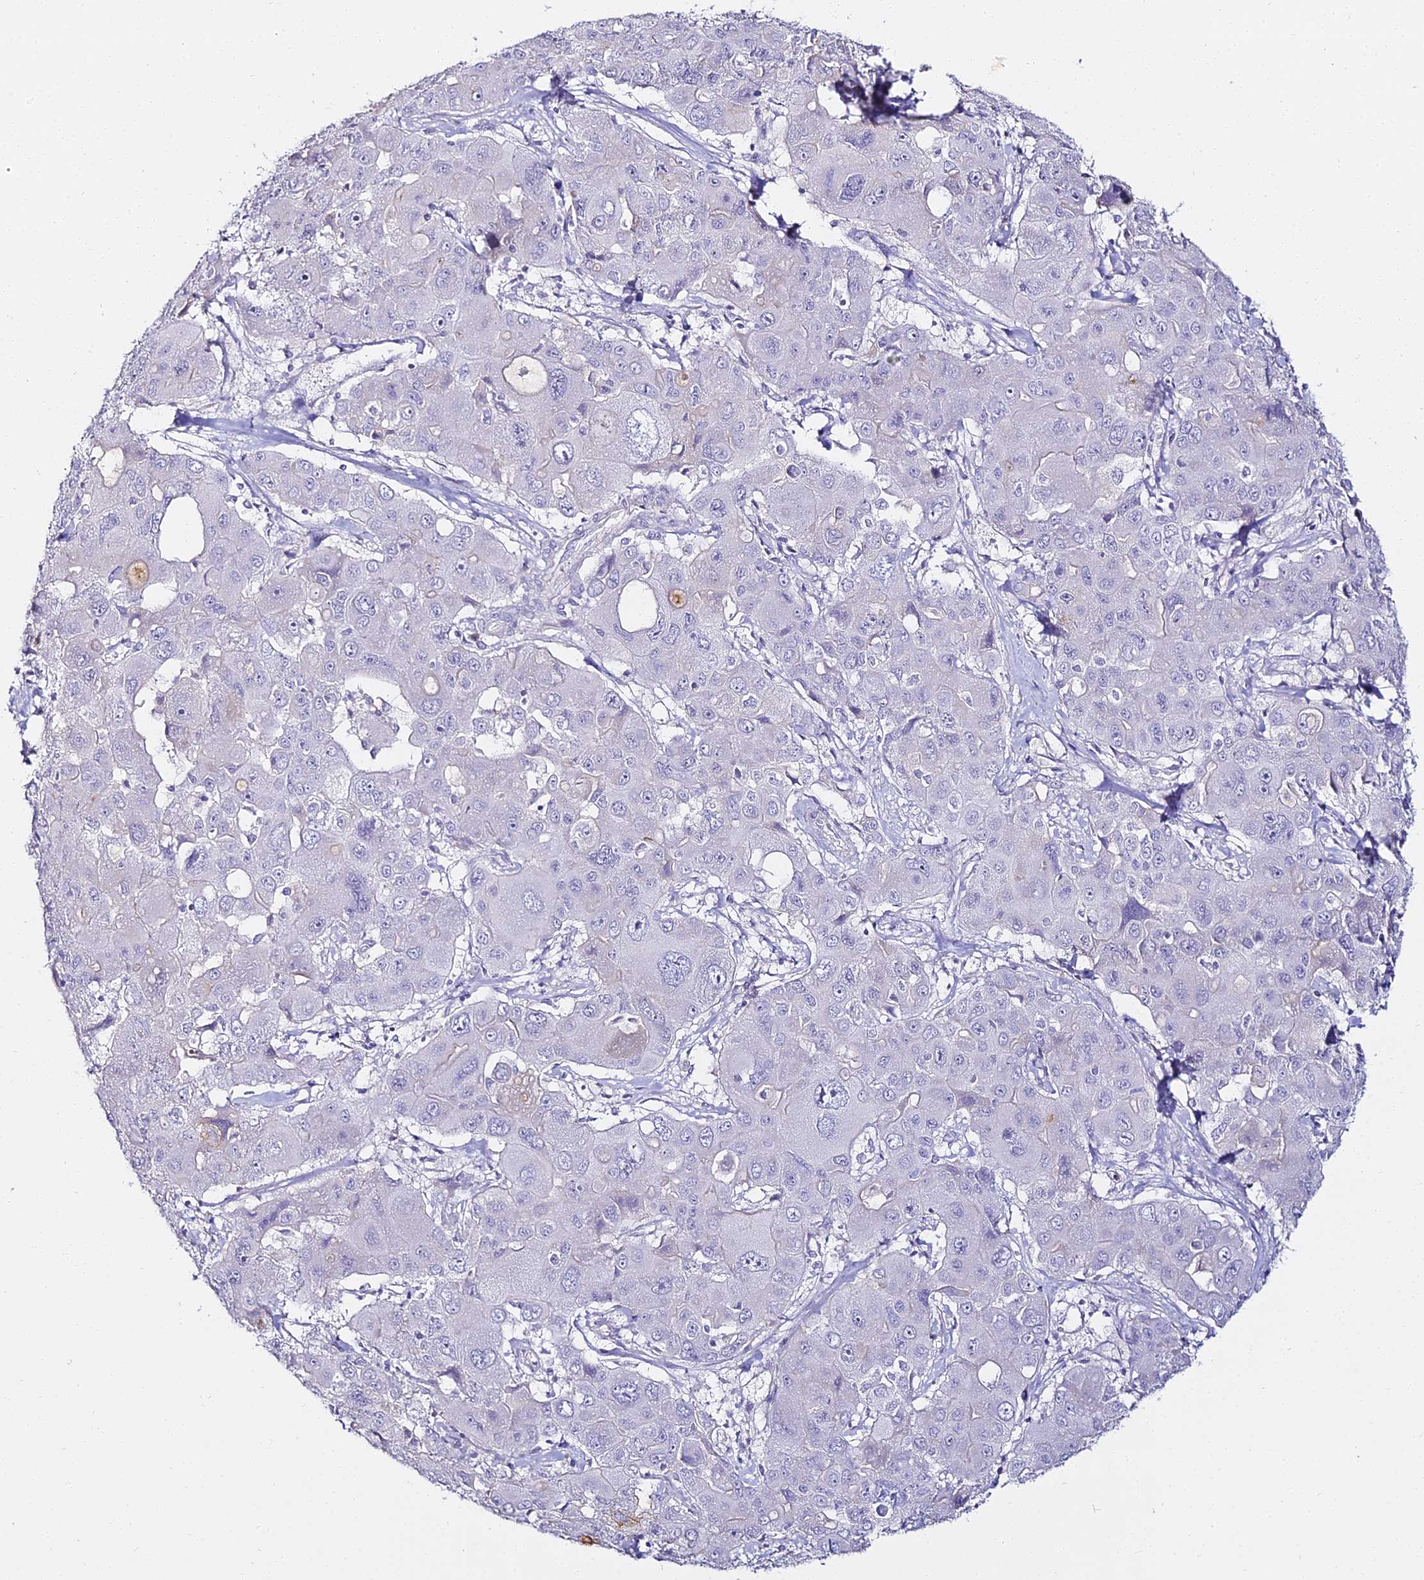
{"staining": {"intensity": "negative", "quantity": "none", "location": "none"}, "tissue": "liver cancer", "cell_type": "Tumor cells", "image_type": "cancer", "snomed": [{"axis": "morphology", "description": "Cholangiocarcinoma"}, {"axis": "topography", "description": "Liver"}], "caption": "There is no significant positivity in tumor cells of cholangiocarcinoma (liver).", "gene": "ALPG", "patient": {"sex": "male", "age": 67}}